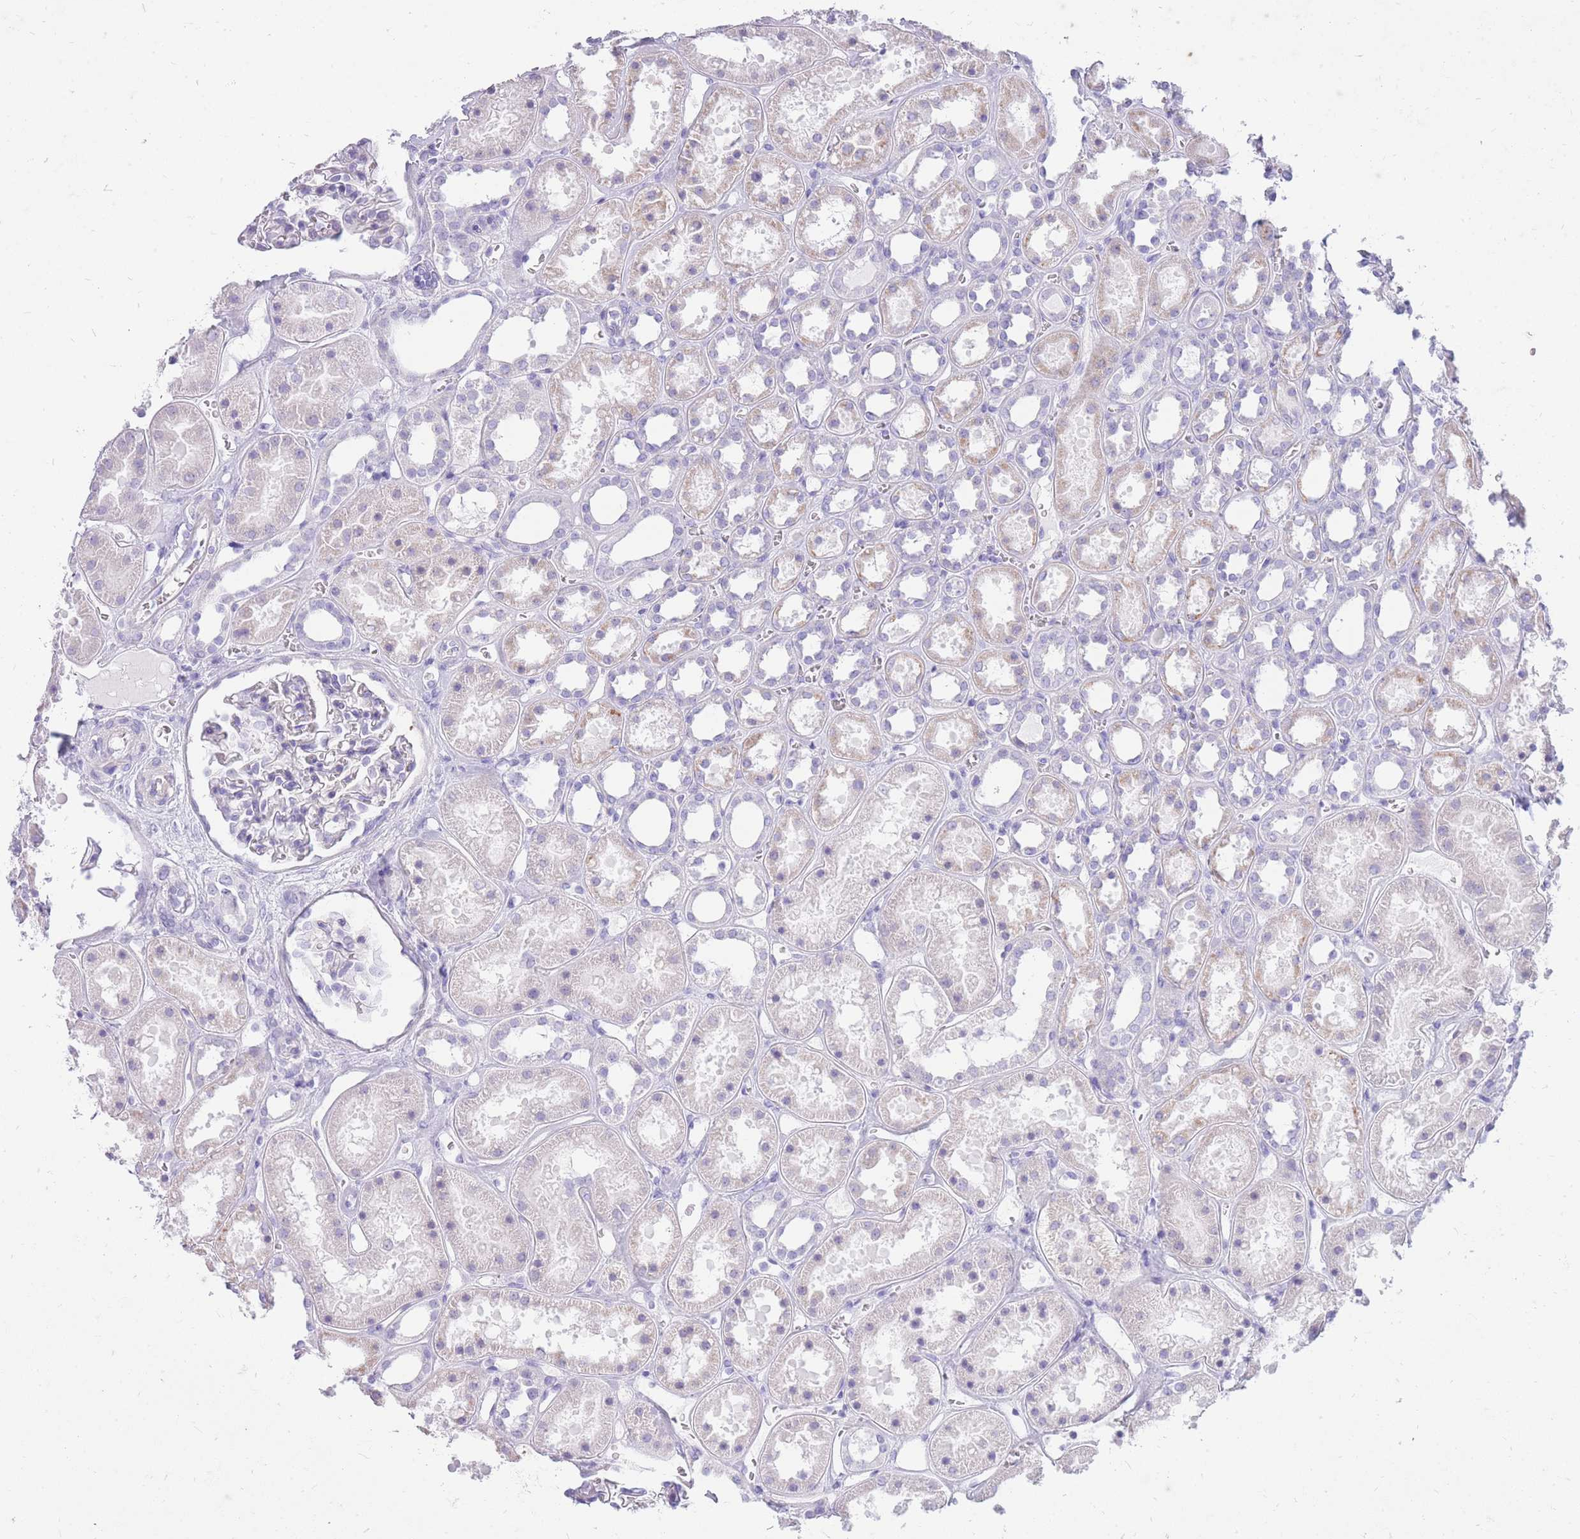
{"staining": {"intensity": "negative", "quantity": "none", "location": "none"}, "tissue": "kidney", "cell_type": "Cells in glomeruli", "image_type": "normal", "snomed": [{"axis": "morphology", "description": "Normal tissue, NOS"}, {"axis": "topography", "description": "Kidney"}], "caption": "Micrograph shows no protein positivity in cells in glomeruli of normal kidney.", "gene": "CYP21A2", "patient": {"sex": "female", "age": 41}}